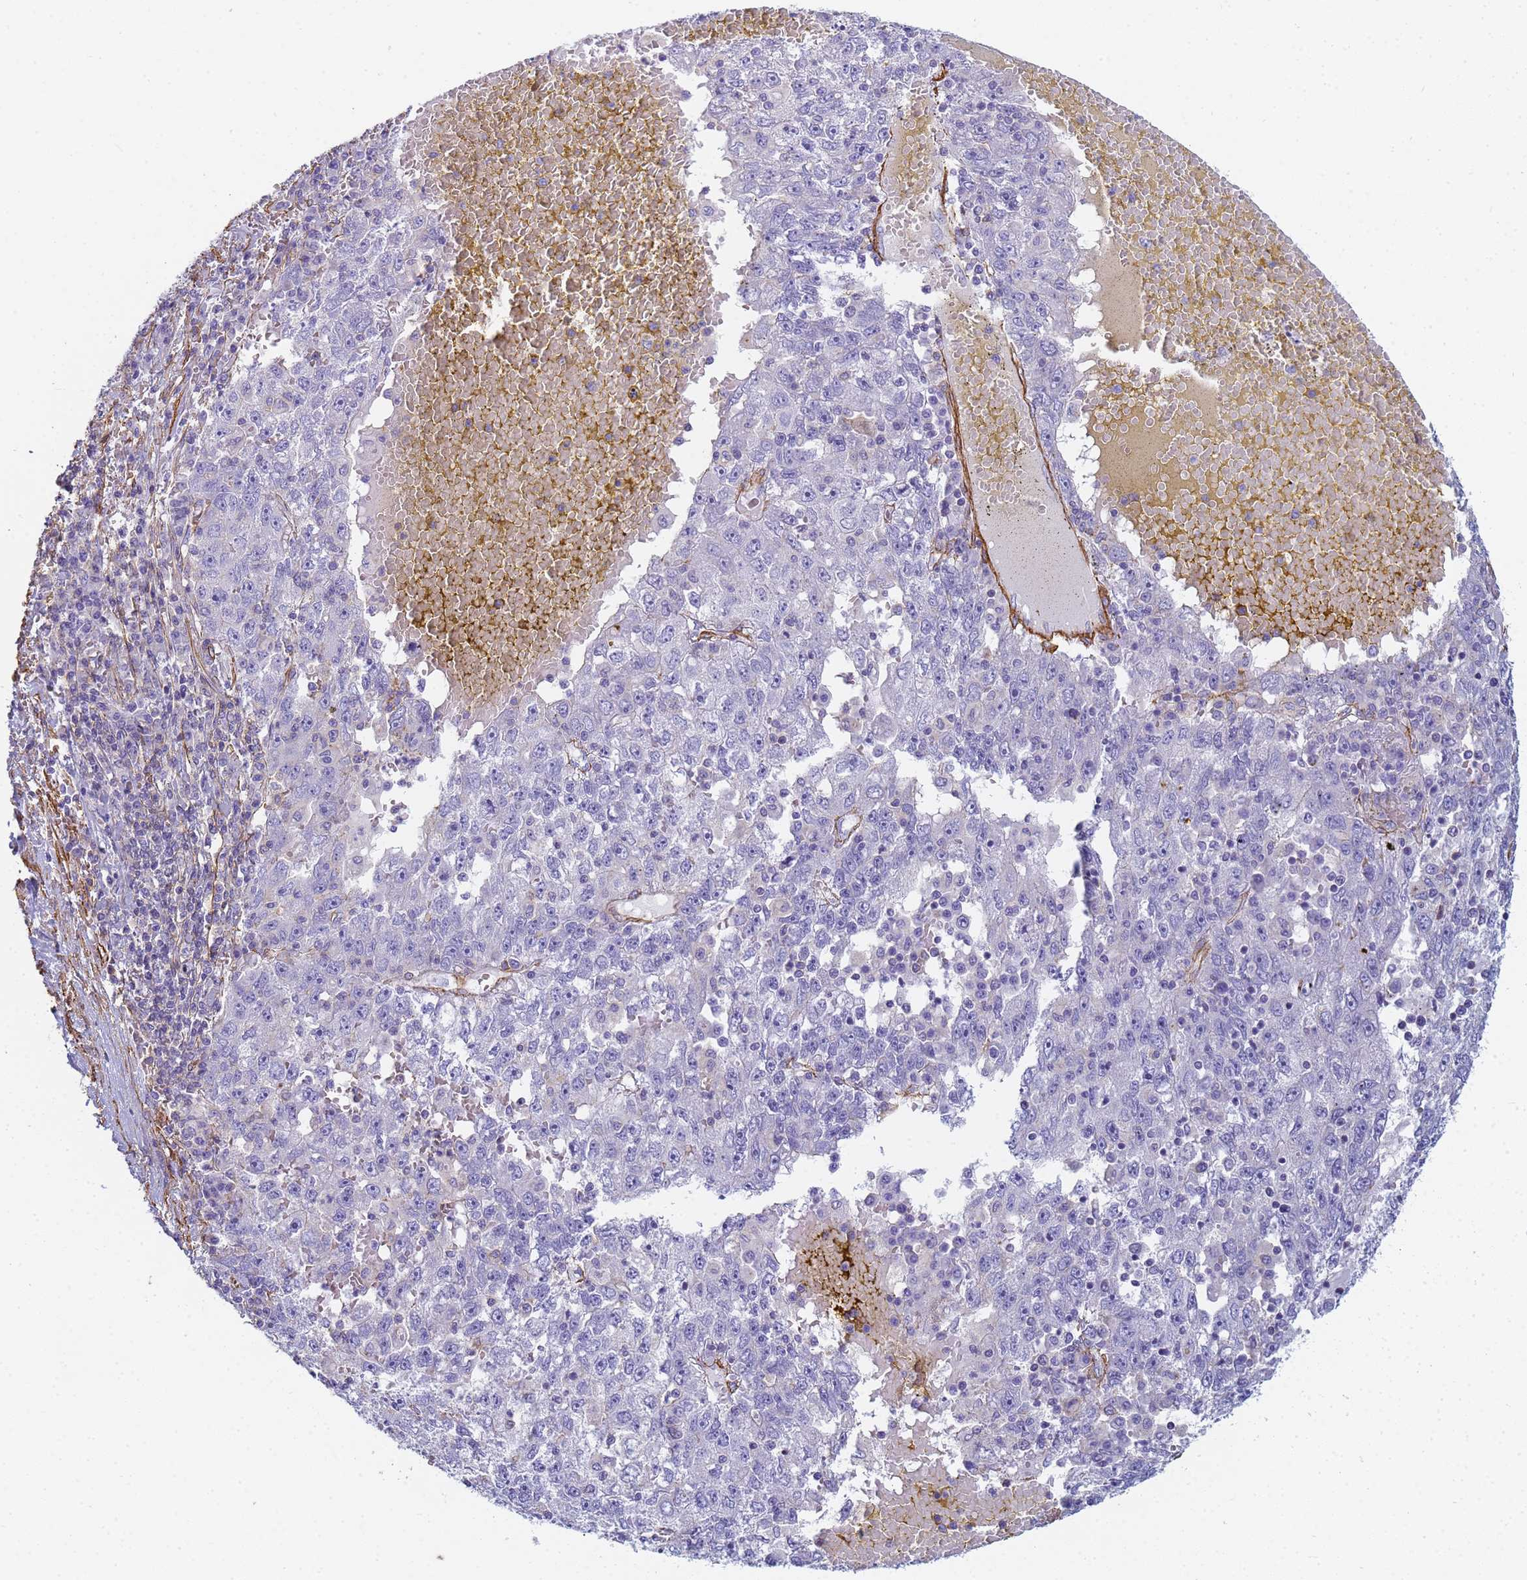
{"staining": {"intensity": "negative", "quantity": "none", "location": "none"}, "tissue": "liver cancer", "cell_type": "Tumor cells", "image_type": "cancer", "snomed": [{"axis": "morphology", "description": "Carcinoma, Hepatocellular, NOS"}, {"axis": "topography", "description": "Liver"}], "caption": "Protein analysis of liver hepatocellular carcinoma demonstrates no significant expression in tumor cells. Nuclei are stained in blue.", "gene": "TPM1", "patient": {"sex": "male", "age": 49}}